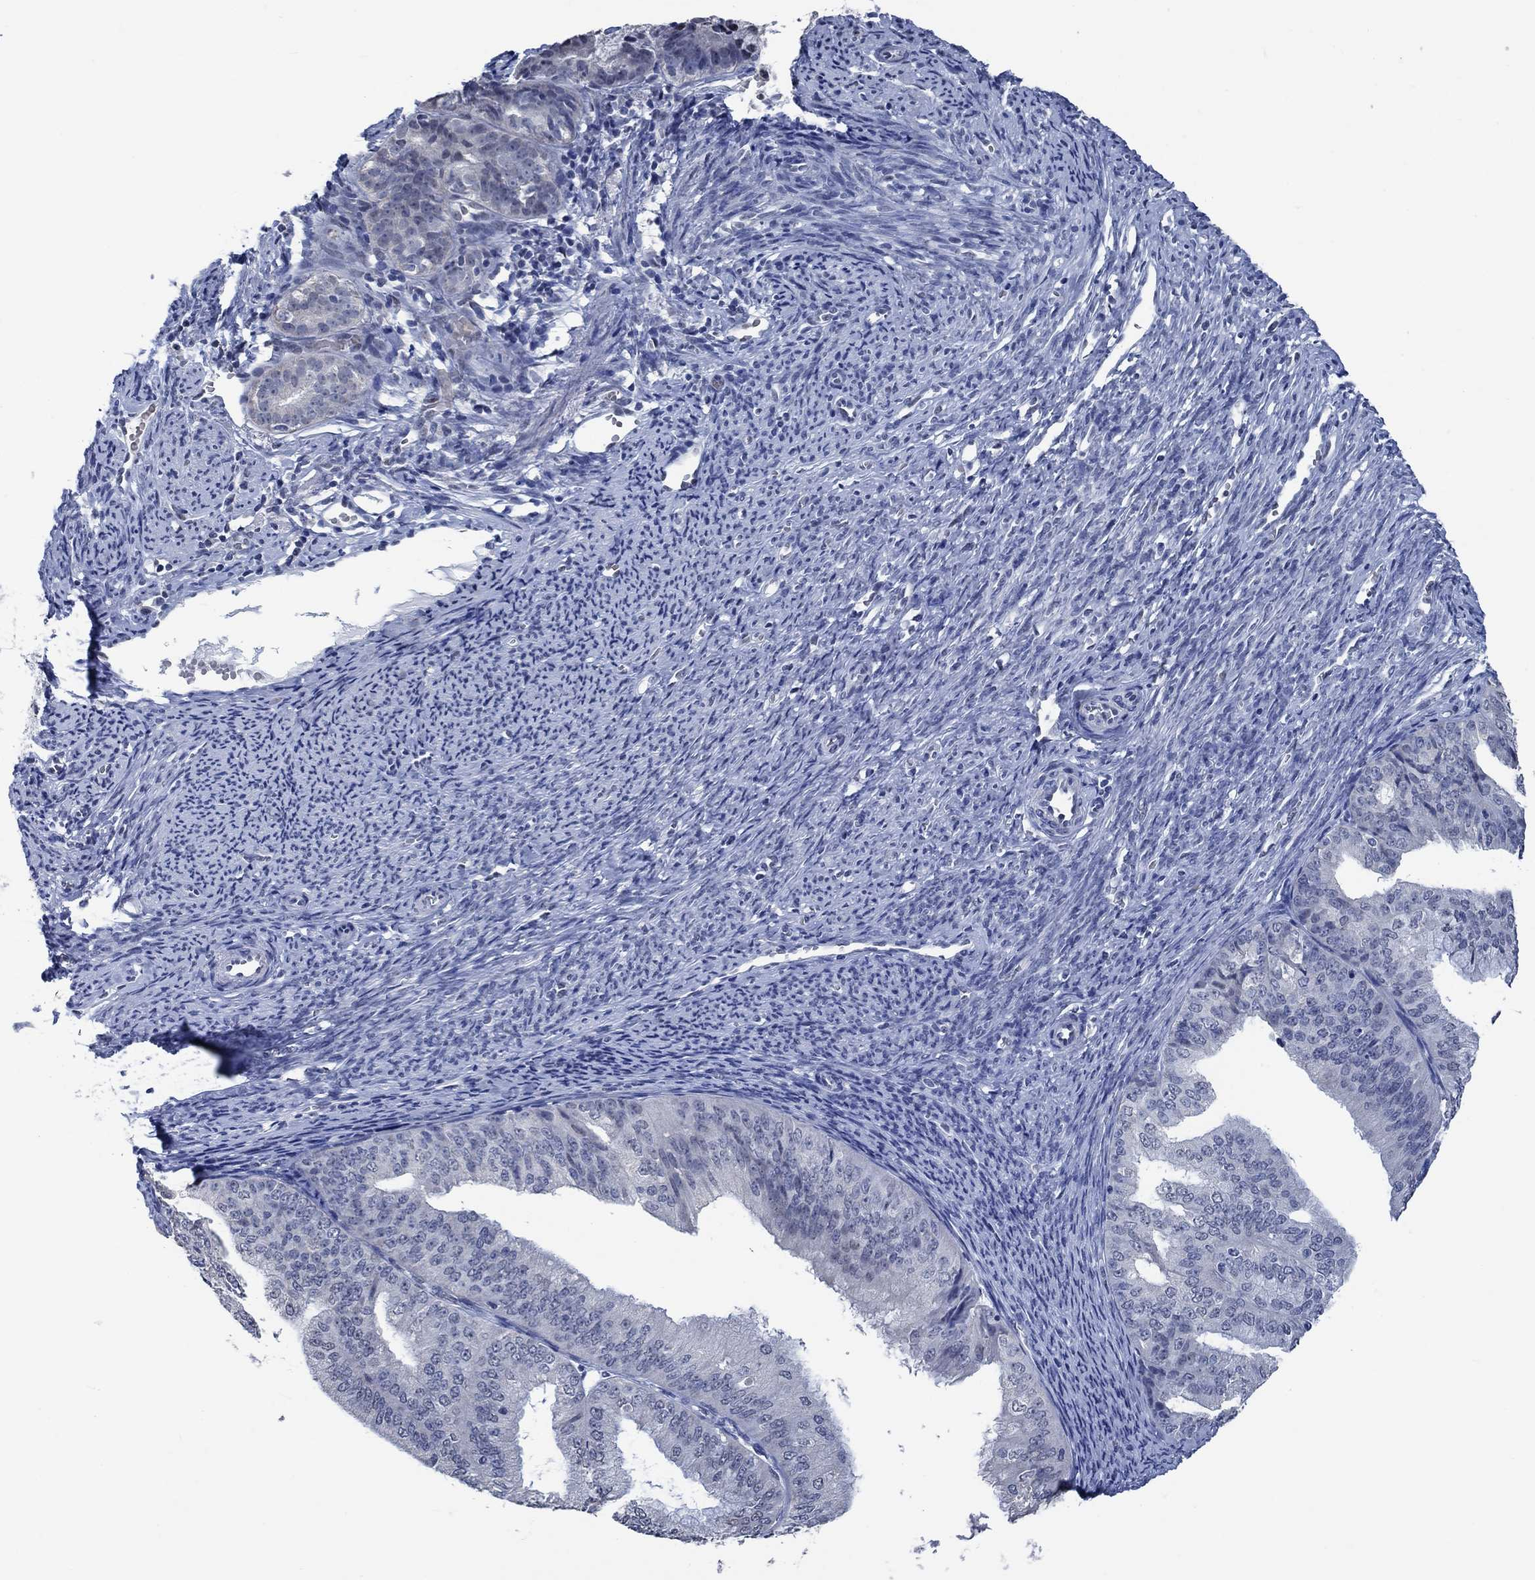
{"staining": {"intensity": "negative", "quantity": "none", "location": "none"}, "tissue": "endometrial cancer", "cell_type": "Tumor cells", "image_type": "cancer", "snomed": [{"axis": "morphology", "description": "Adenocarcinoma, NOS"}, {"axis": "topography", "description": "Endometrium"}], "caption": "A high-resolution histopathology image shows immunohistochemistry (IHC) staining of endometrial cancer, which shows no significant positivity in tumor cells.", "gene": "OBSCN", "patient": {"sex": "female", "age": 63}}